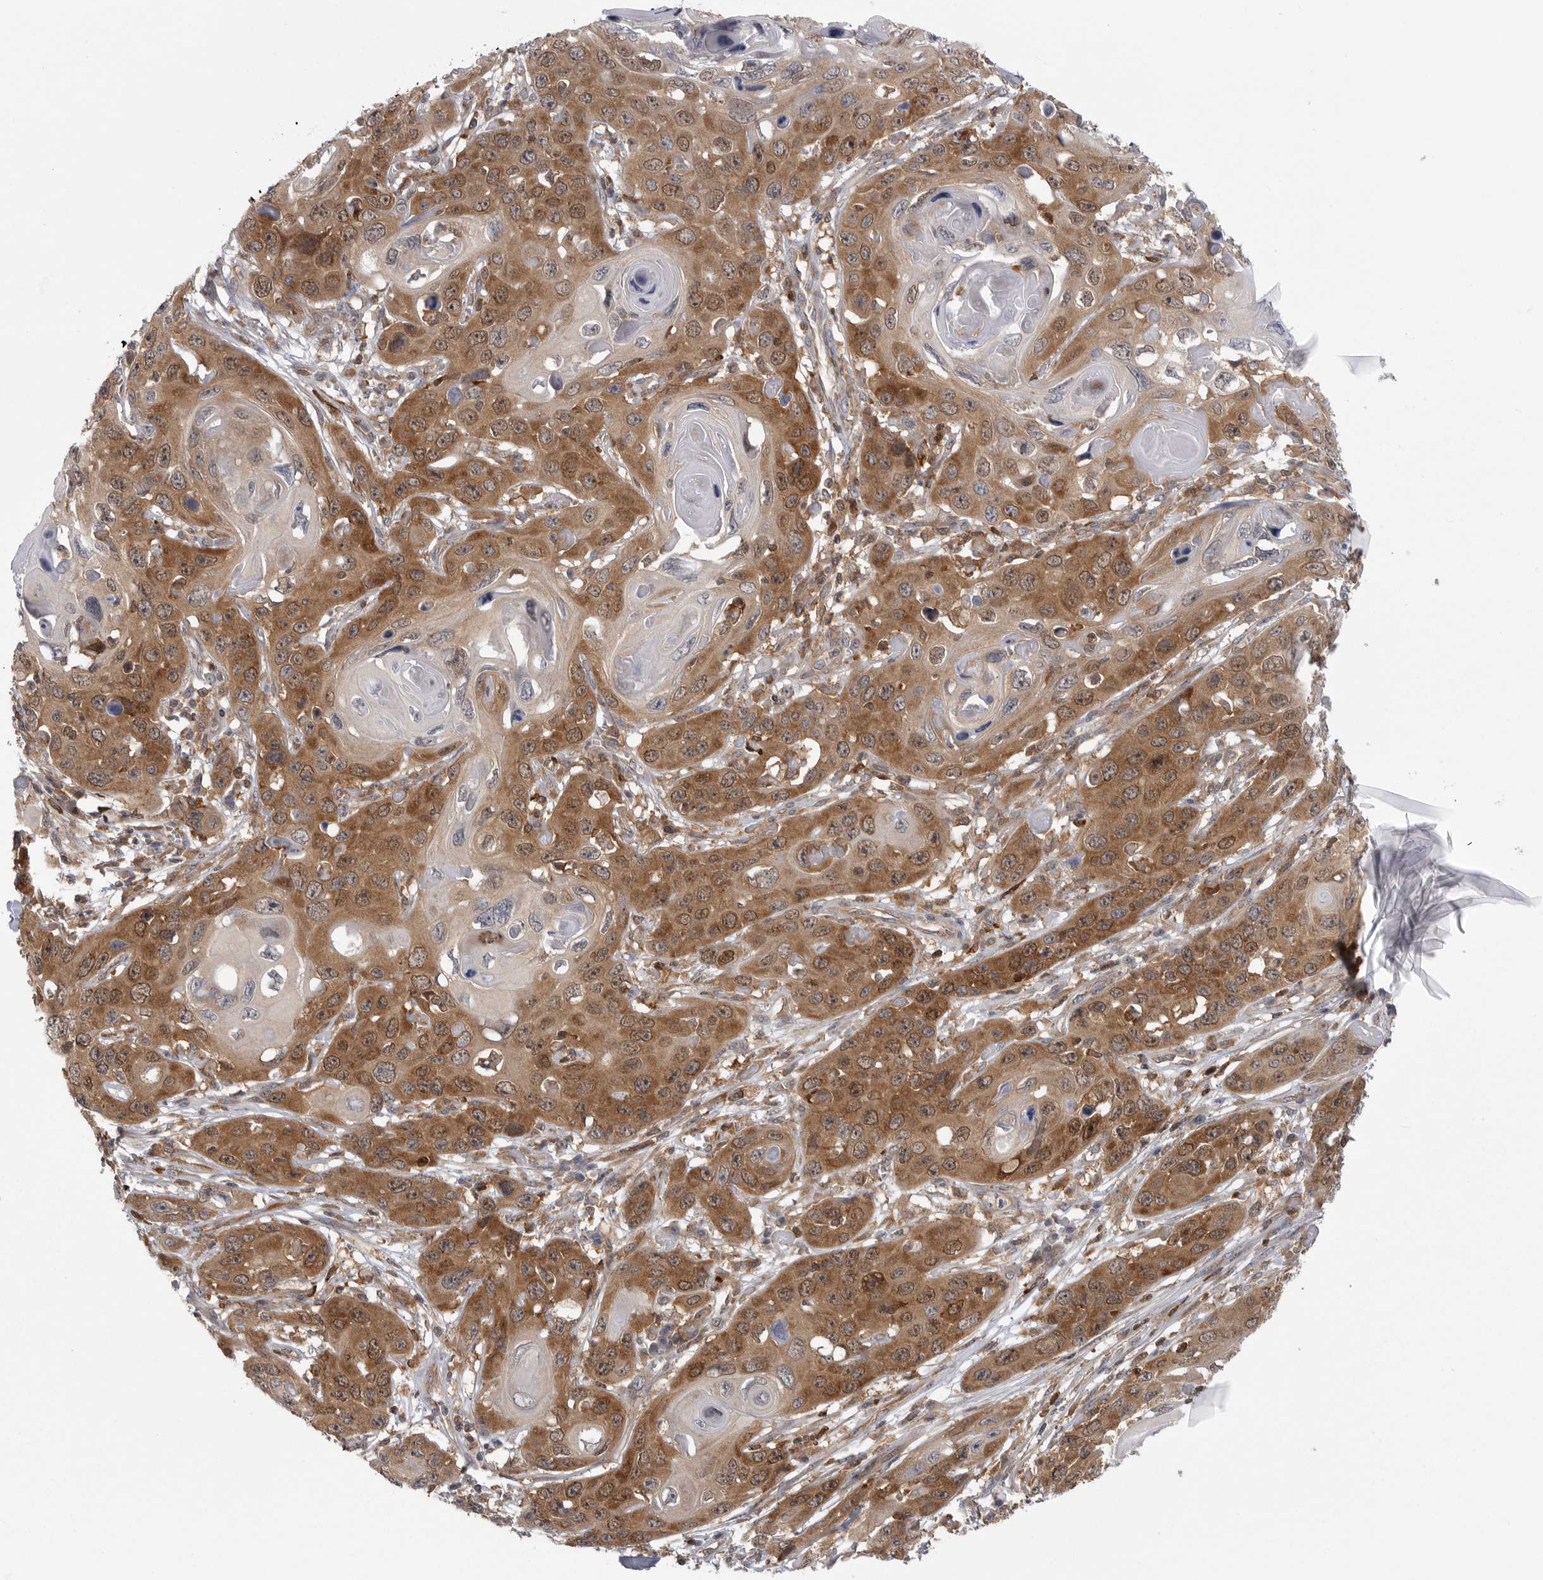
{"staining": {"intensity": "moderate", "quantity": ">75%", "location": "cytoplasmic/membranous,nuclear"}, "tissue": "skin cancer", "cell_type": "Tumor cells", "image_type": "cancer", "snomed": [{"axis": "morphology", "description": "Squamous cell carcinoma, NOS"}, {"axis": "topography", "description": "Skin"}], "caption": "IHC (DAB) staining of skin squamous cell carcinoma exhibits moderate cytoplasmic/membranous and nuclear protein expression in about >75% of tumor cells.", "gene": "CACYBP", "patient": {"sex": "male", "age": 55}}